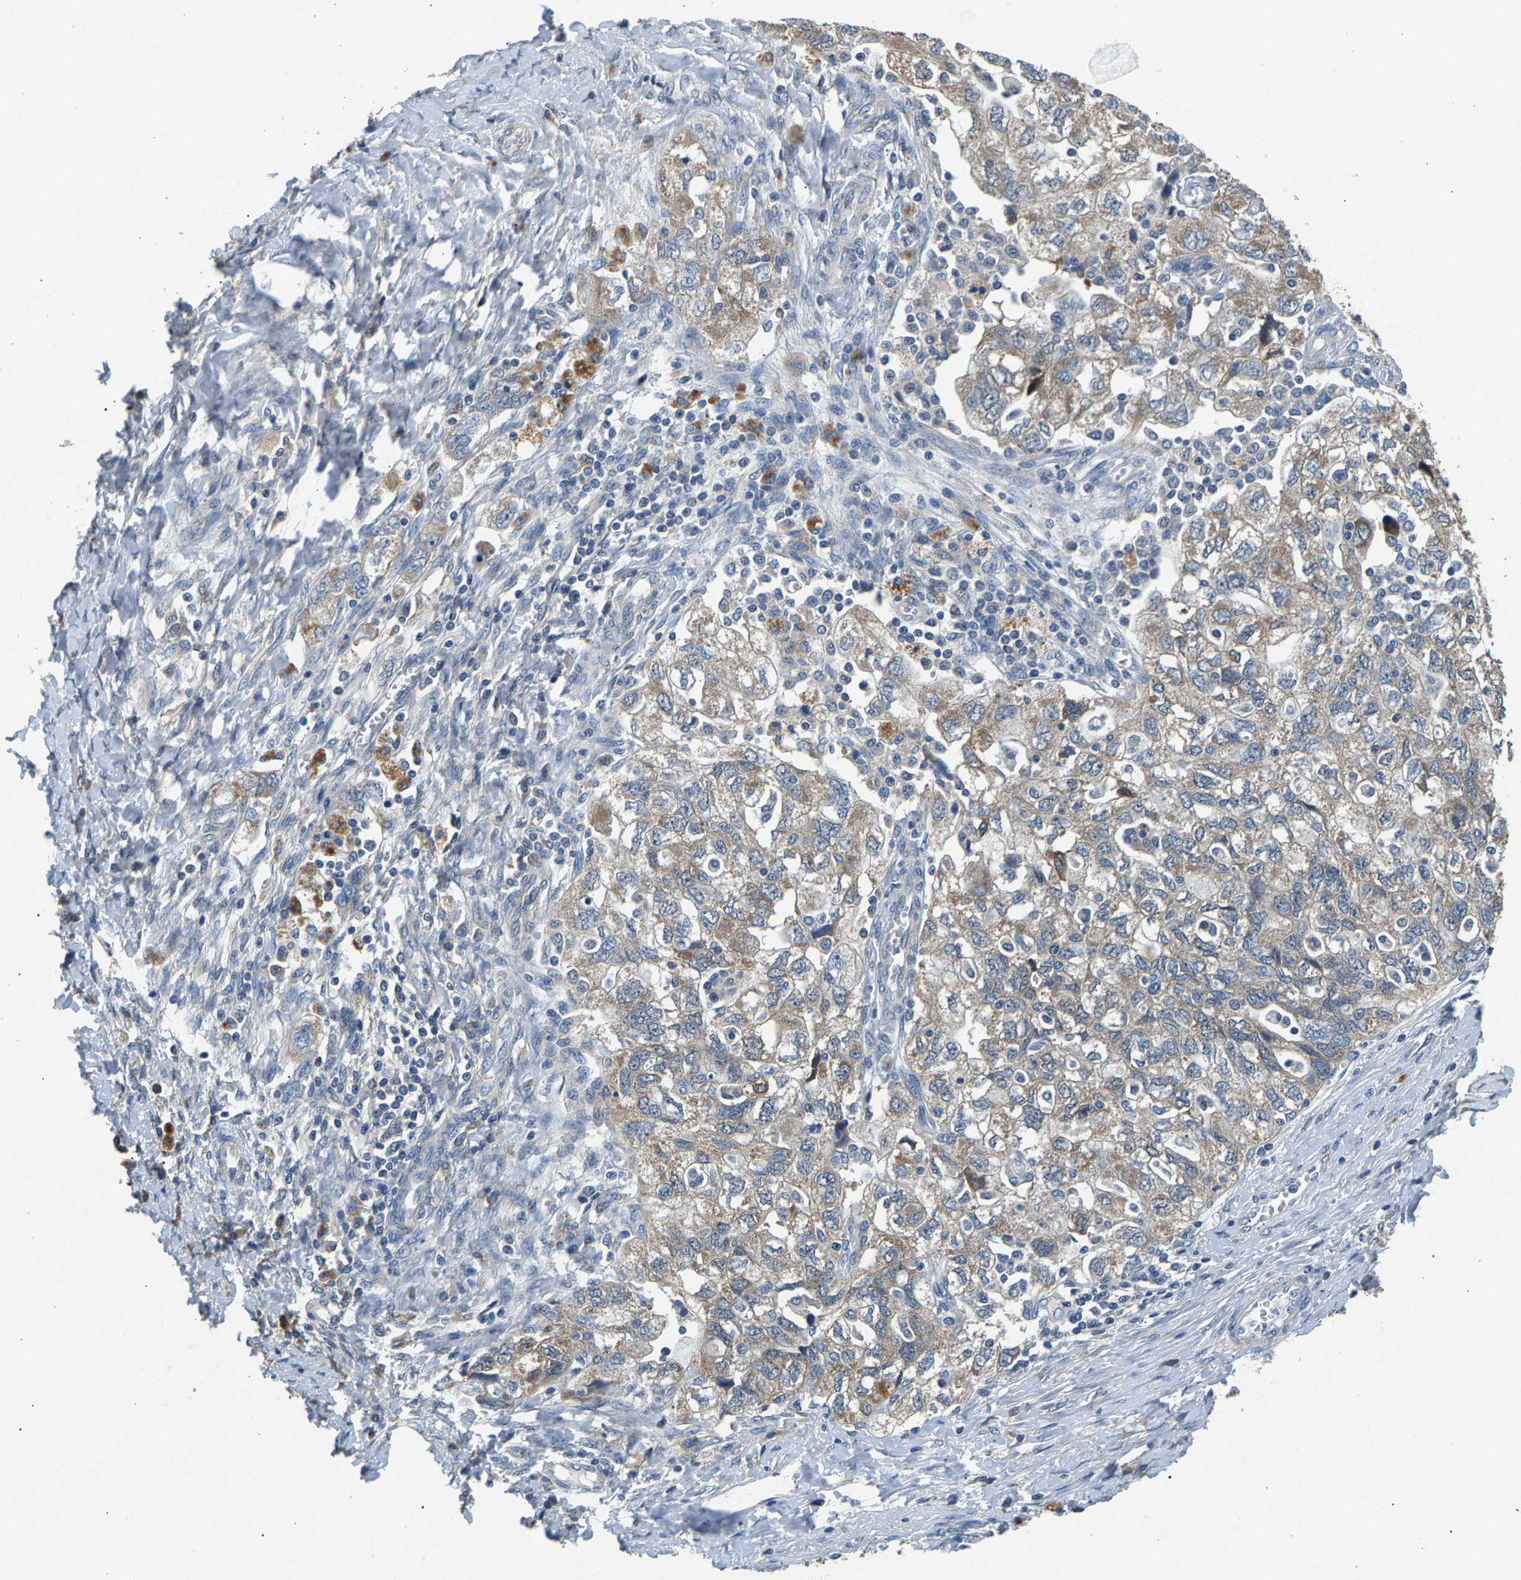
{"staining": {"intensity": "weak", "quantity": ">75%", "location": "cytoplasmic/membranous"}, "tissue": "ovarian cancer", "cell_type": "Tumor cells", "image_type": "cancer", "snomed": [{"axis": "morphology", "description": "Carcinoma, NOS"}, {"axis": "morphology", "description": "Cystadenocarcinoma, serous, NOS"}, {"axis": "topography", "description": "Ovary"}], "caption": "The immunohistochemical stain labels weak cytoplasmic/membranous staining in tumor cells of ovarian cancer tissue.", "gene": "NT5C", "patient": {"sex": "female", "age": 69}}